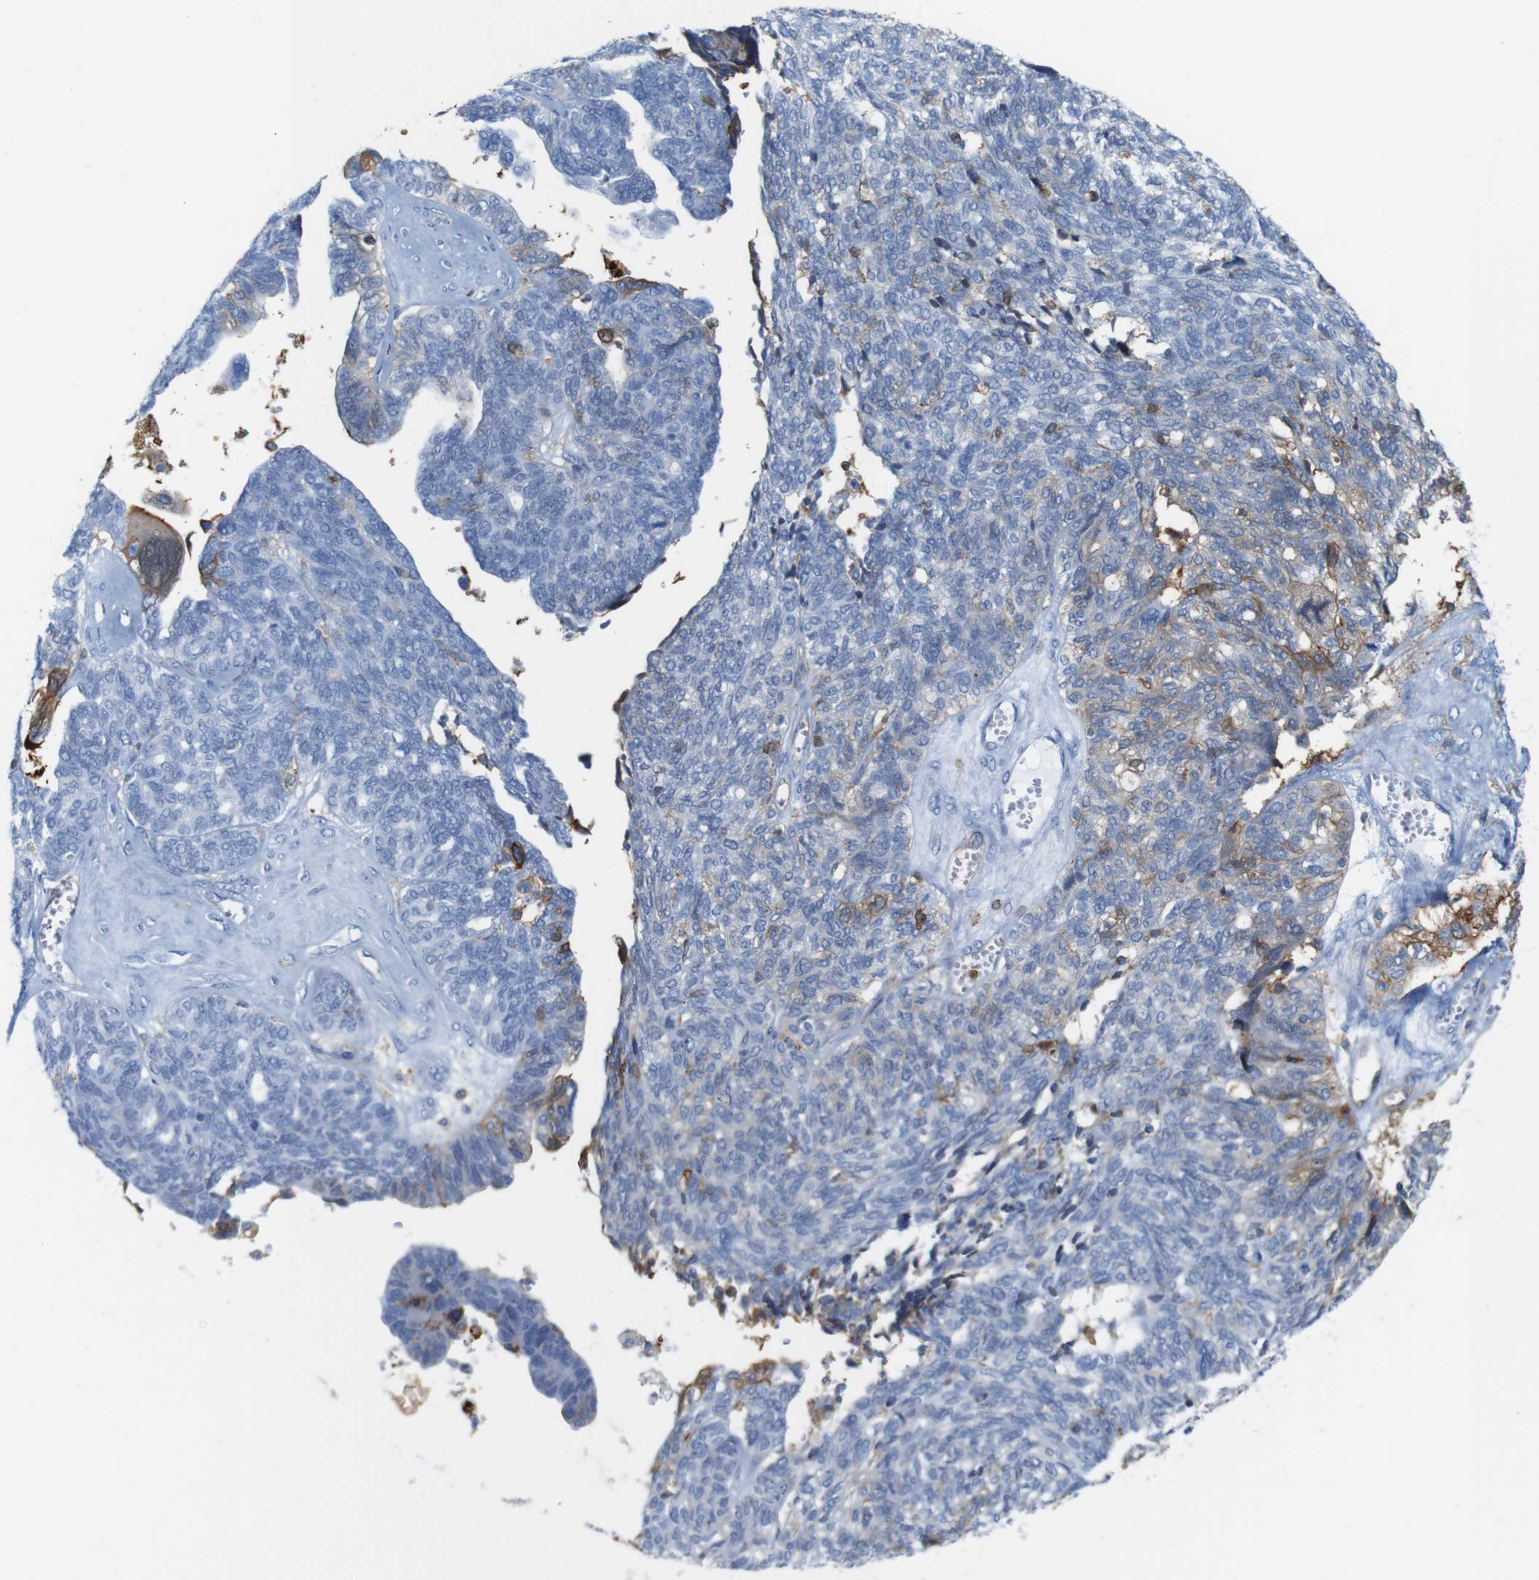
{"staining": {"intensity": "moderate", "quantity": "<25%", "location": "cytoplasmic/membranous"}, "tissue": "ovarian cancer", "cell_type": "Tumor cells", "image_type": "cancer", "snomed": [{"axis": "morphology", "description": "Cystadenocarcinoma, serous, NOS"}, {"axis": "topography", "description": "Ovary"}], "caption": "Ovarian serous cystadenocarcinoma tissue demonstrates moderate cytoplasmic/membranous staining in about <25% of tumor cells, visualized by immunohistochemistry.", "gene": "ANXA1", "patient": {"sex": "female", "age": 79}}